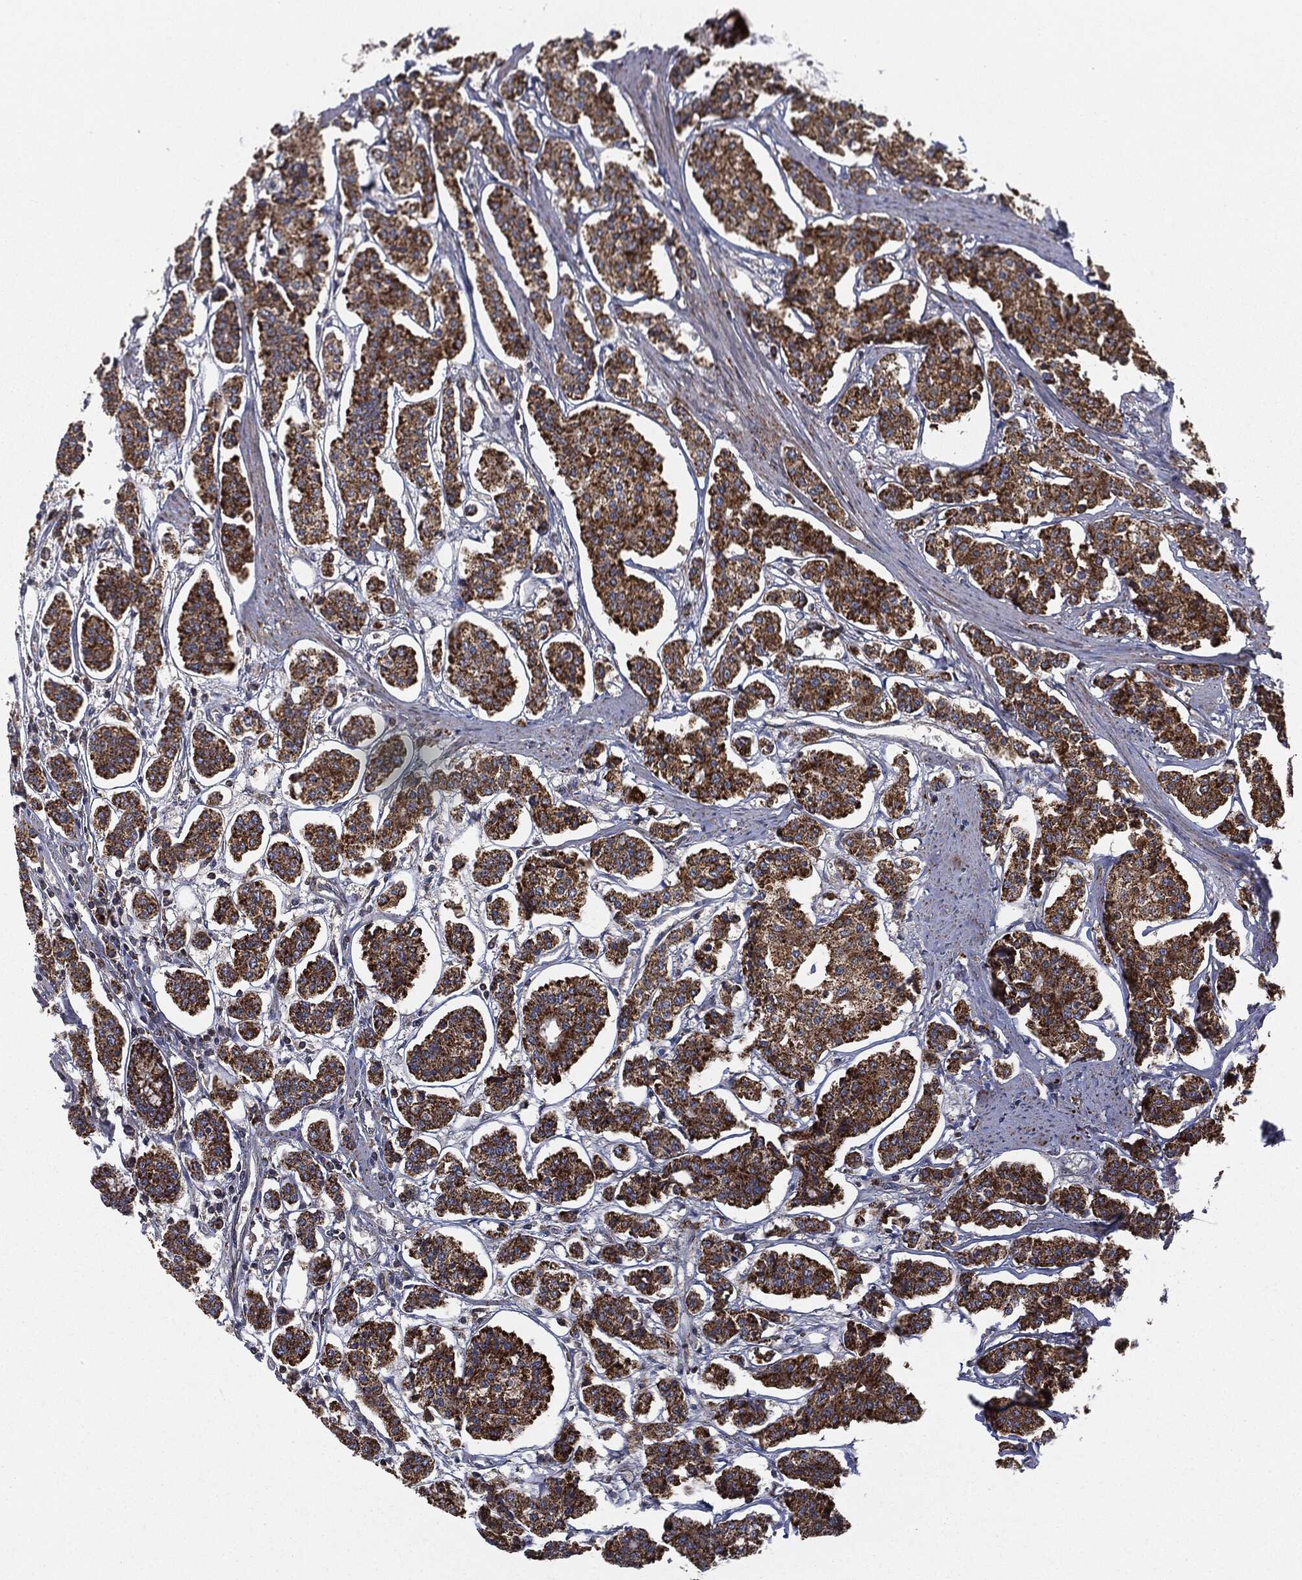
{"staining": {"intensity": "strong", "quantity": ">75%", "location": "cytoplasmic/membranous"}, "tissue": "carcinoid", "cell_type": "Tumor cells", "image_type": "cancer", "snomed": [{"axis": "morphology", "description": "Carcinoid, malignant, NOS"}, {"axis": "topography", "description": "Small intestine"}], "caption": "The micrograph demonstrates immunohistochemical staining of carcinoid. There is strong cytoplasmic/membranous positivity is present in approximately >75% of tumor cells.", "gene": "MTOR", "patient": {"sex": "female", "age": 65}}